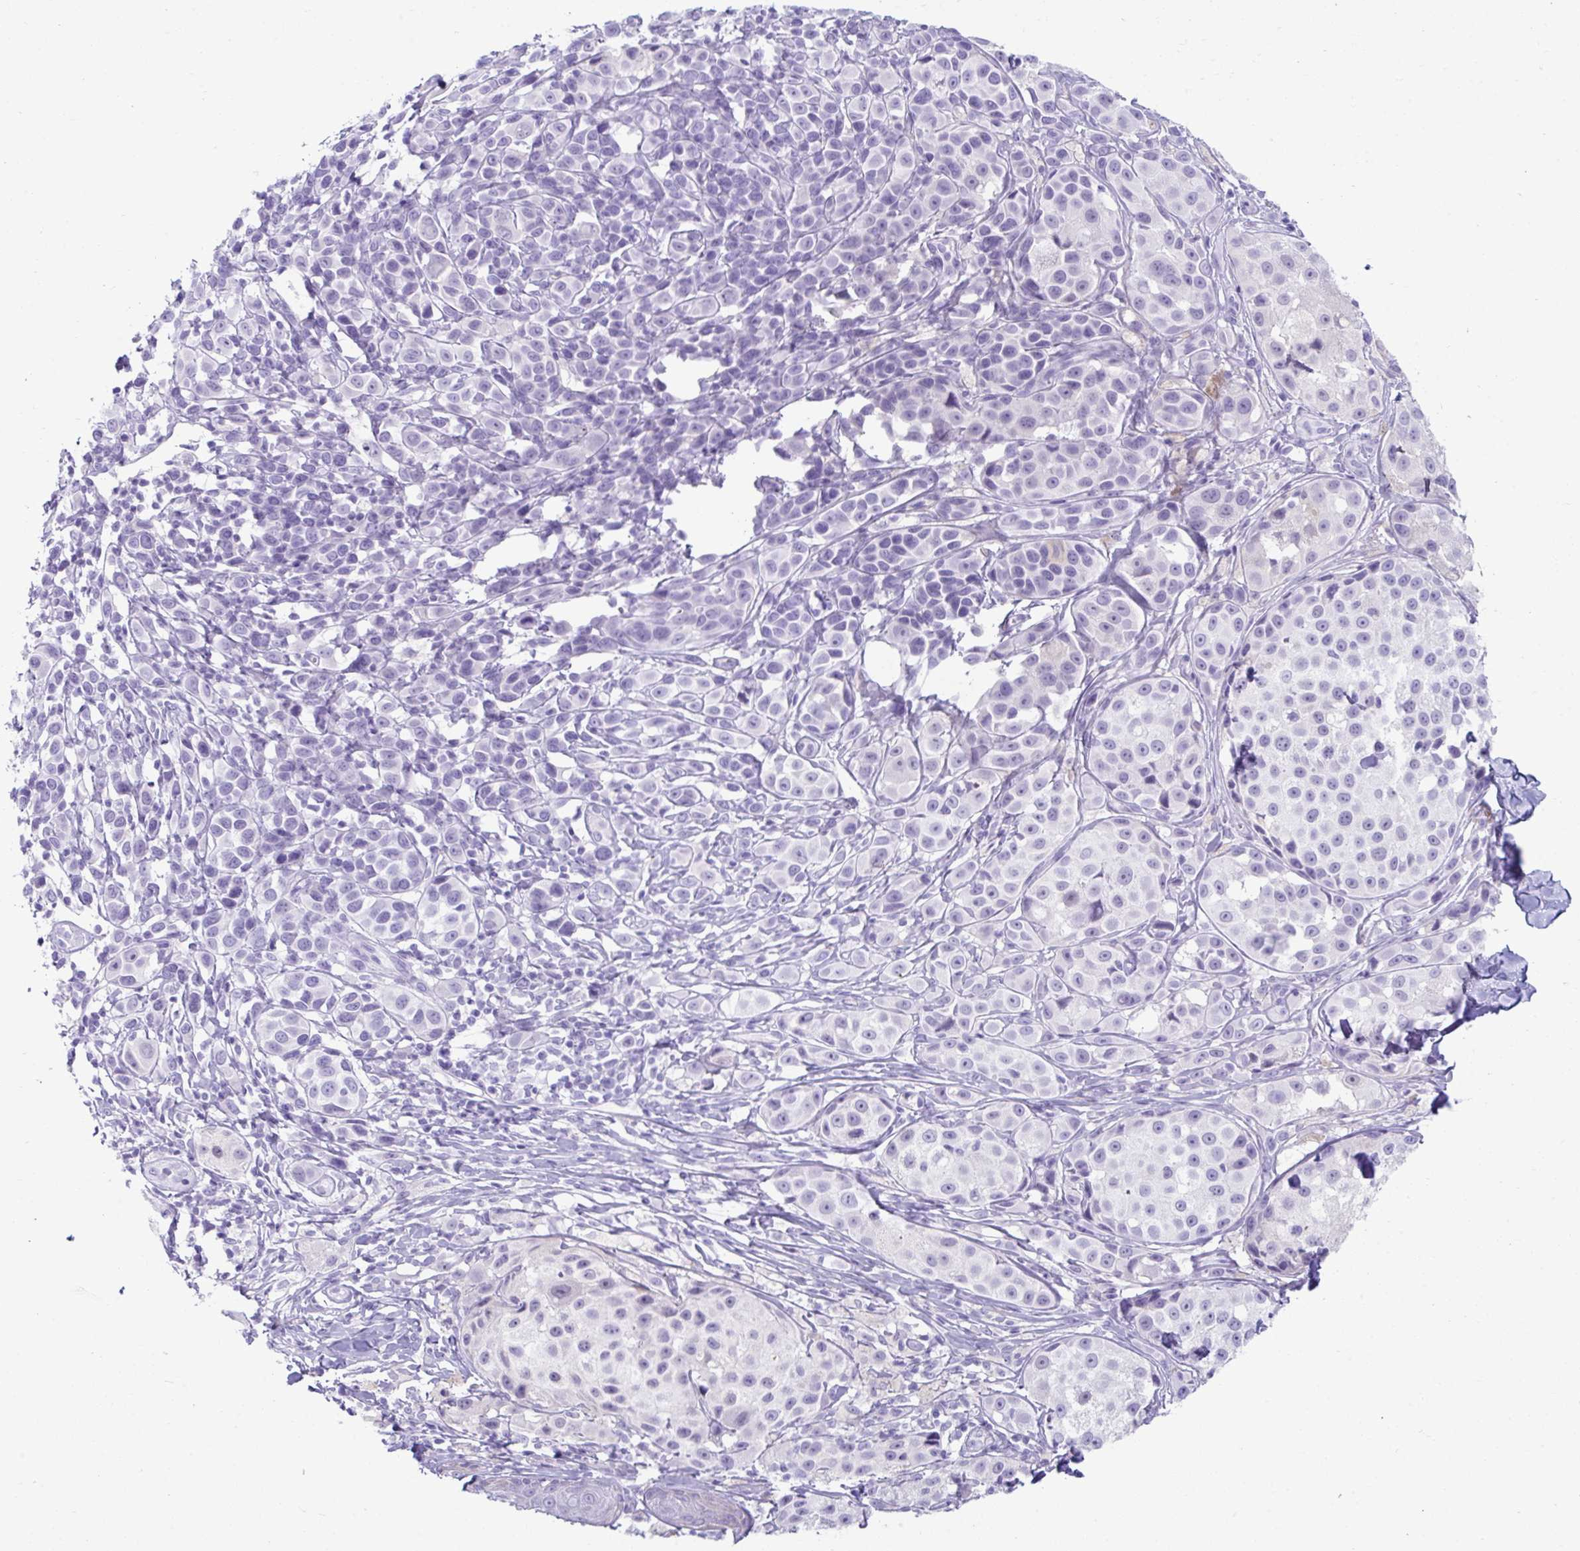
{"staining": {"intensity": "negative", "quantity": "none", "location": "none"}, "tissue": "melanoma", "cell_type": "Tumor cells", "image_type": "cancer", "snomed": [{"axis": "morphology", "description": "Malignant melanoma, NOS"}, {"axis": "topography", "description": "Skin"}], "caption": "IHC of malignant melanoma shows no expression in tumor cells.", "gene": "PSCA", "patient": {"sex": "male", "age": 39}}